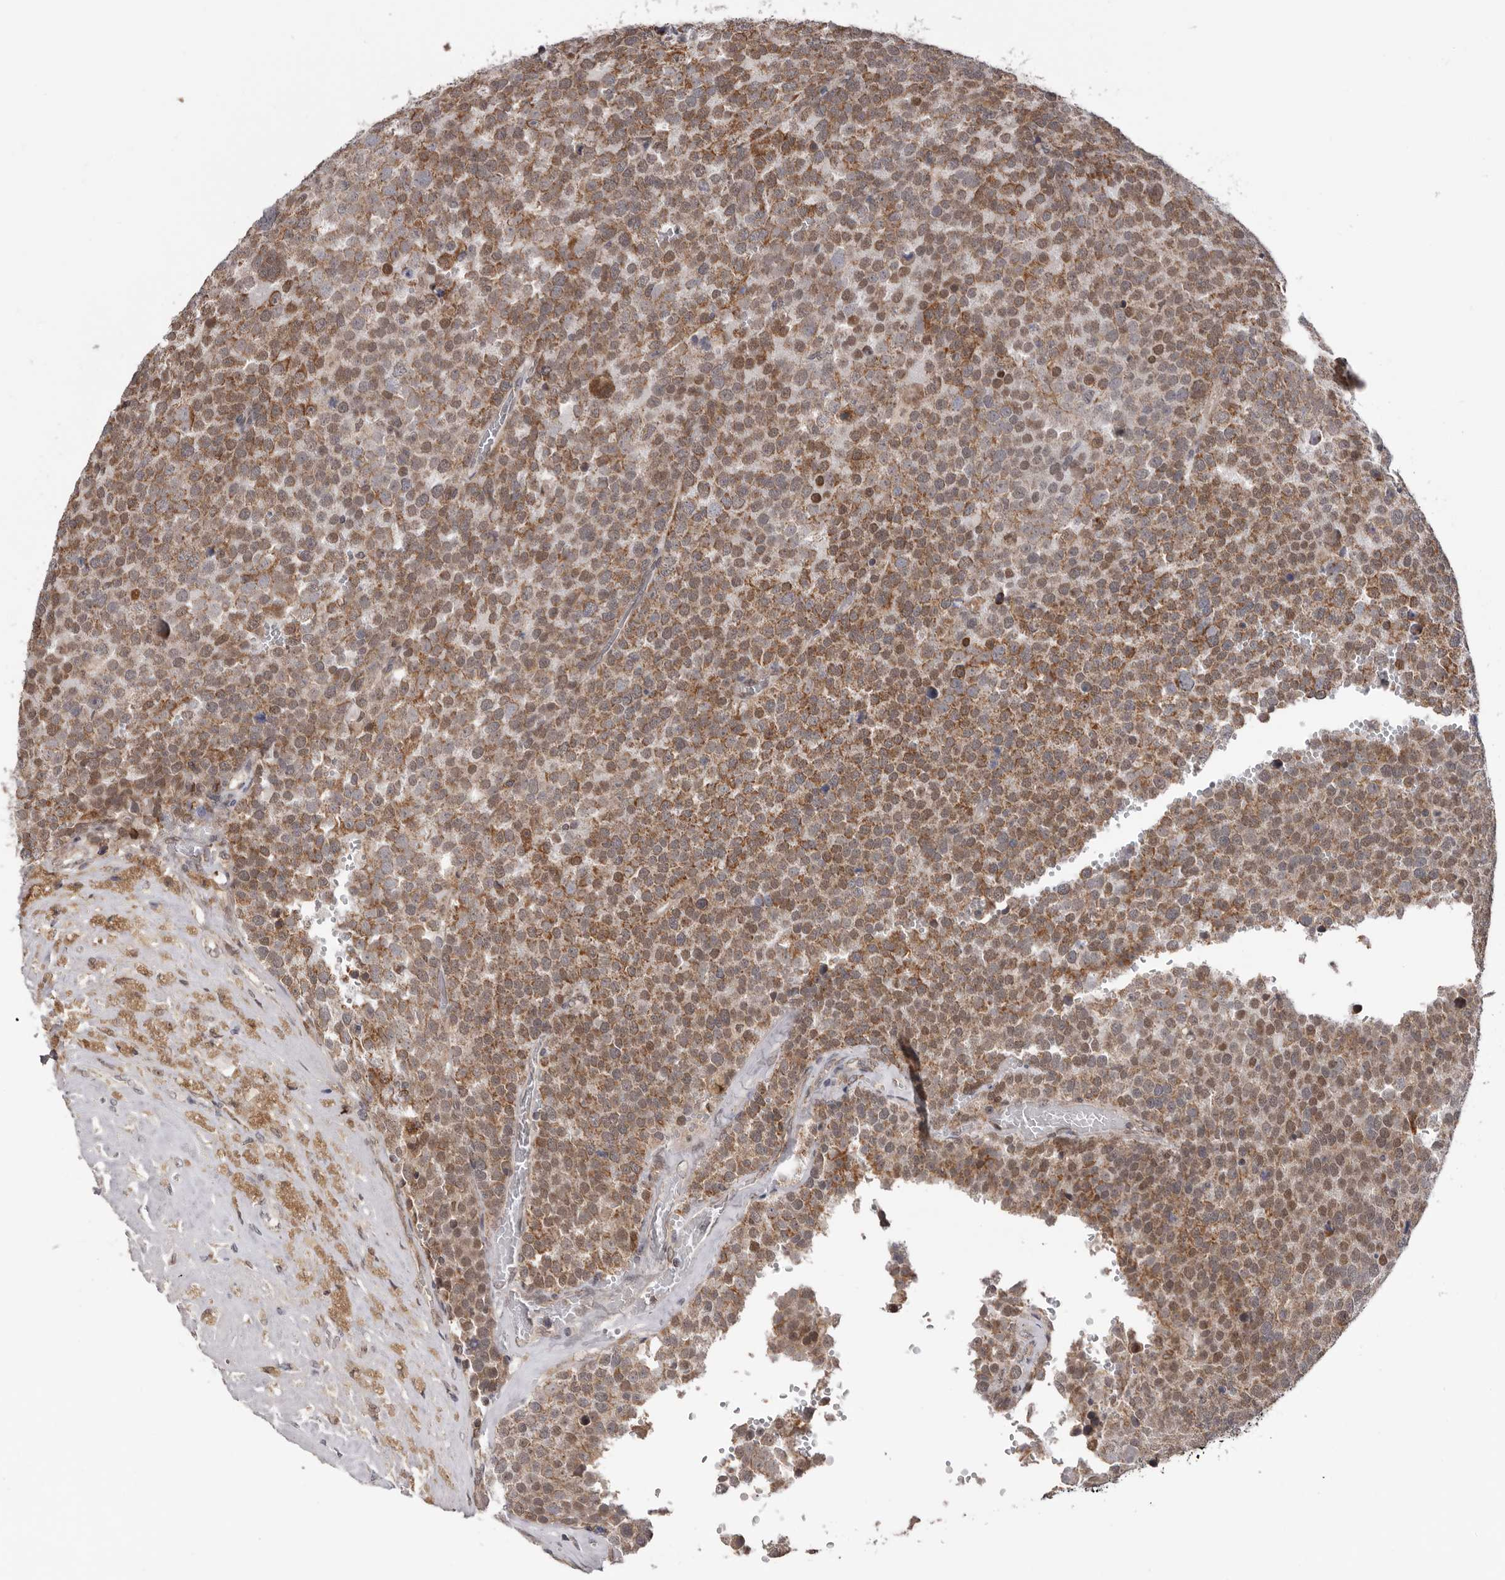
{"staining": {"intensity": "moderate", "quantity": ">75%", "location": "cytoplasmic/membranous,nuclear"}, "tissue": "testis cancer", "cell_type": "Tumor cells", "image_type": "cancer", "snomed": [{"axis": "morphology", "description": "Seminoma, NOS"}, {"axis": "topography", "description": "Testis"}], "caption": "Protein expression analysis of testis seminoma exhibits moderate cytoplasmic/membranous and nuclear staining in approximately >75% of tumor cells.", "gene": "MOGAT2", "patient": {"sex": "male", "age": 71}}